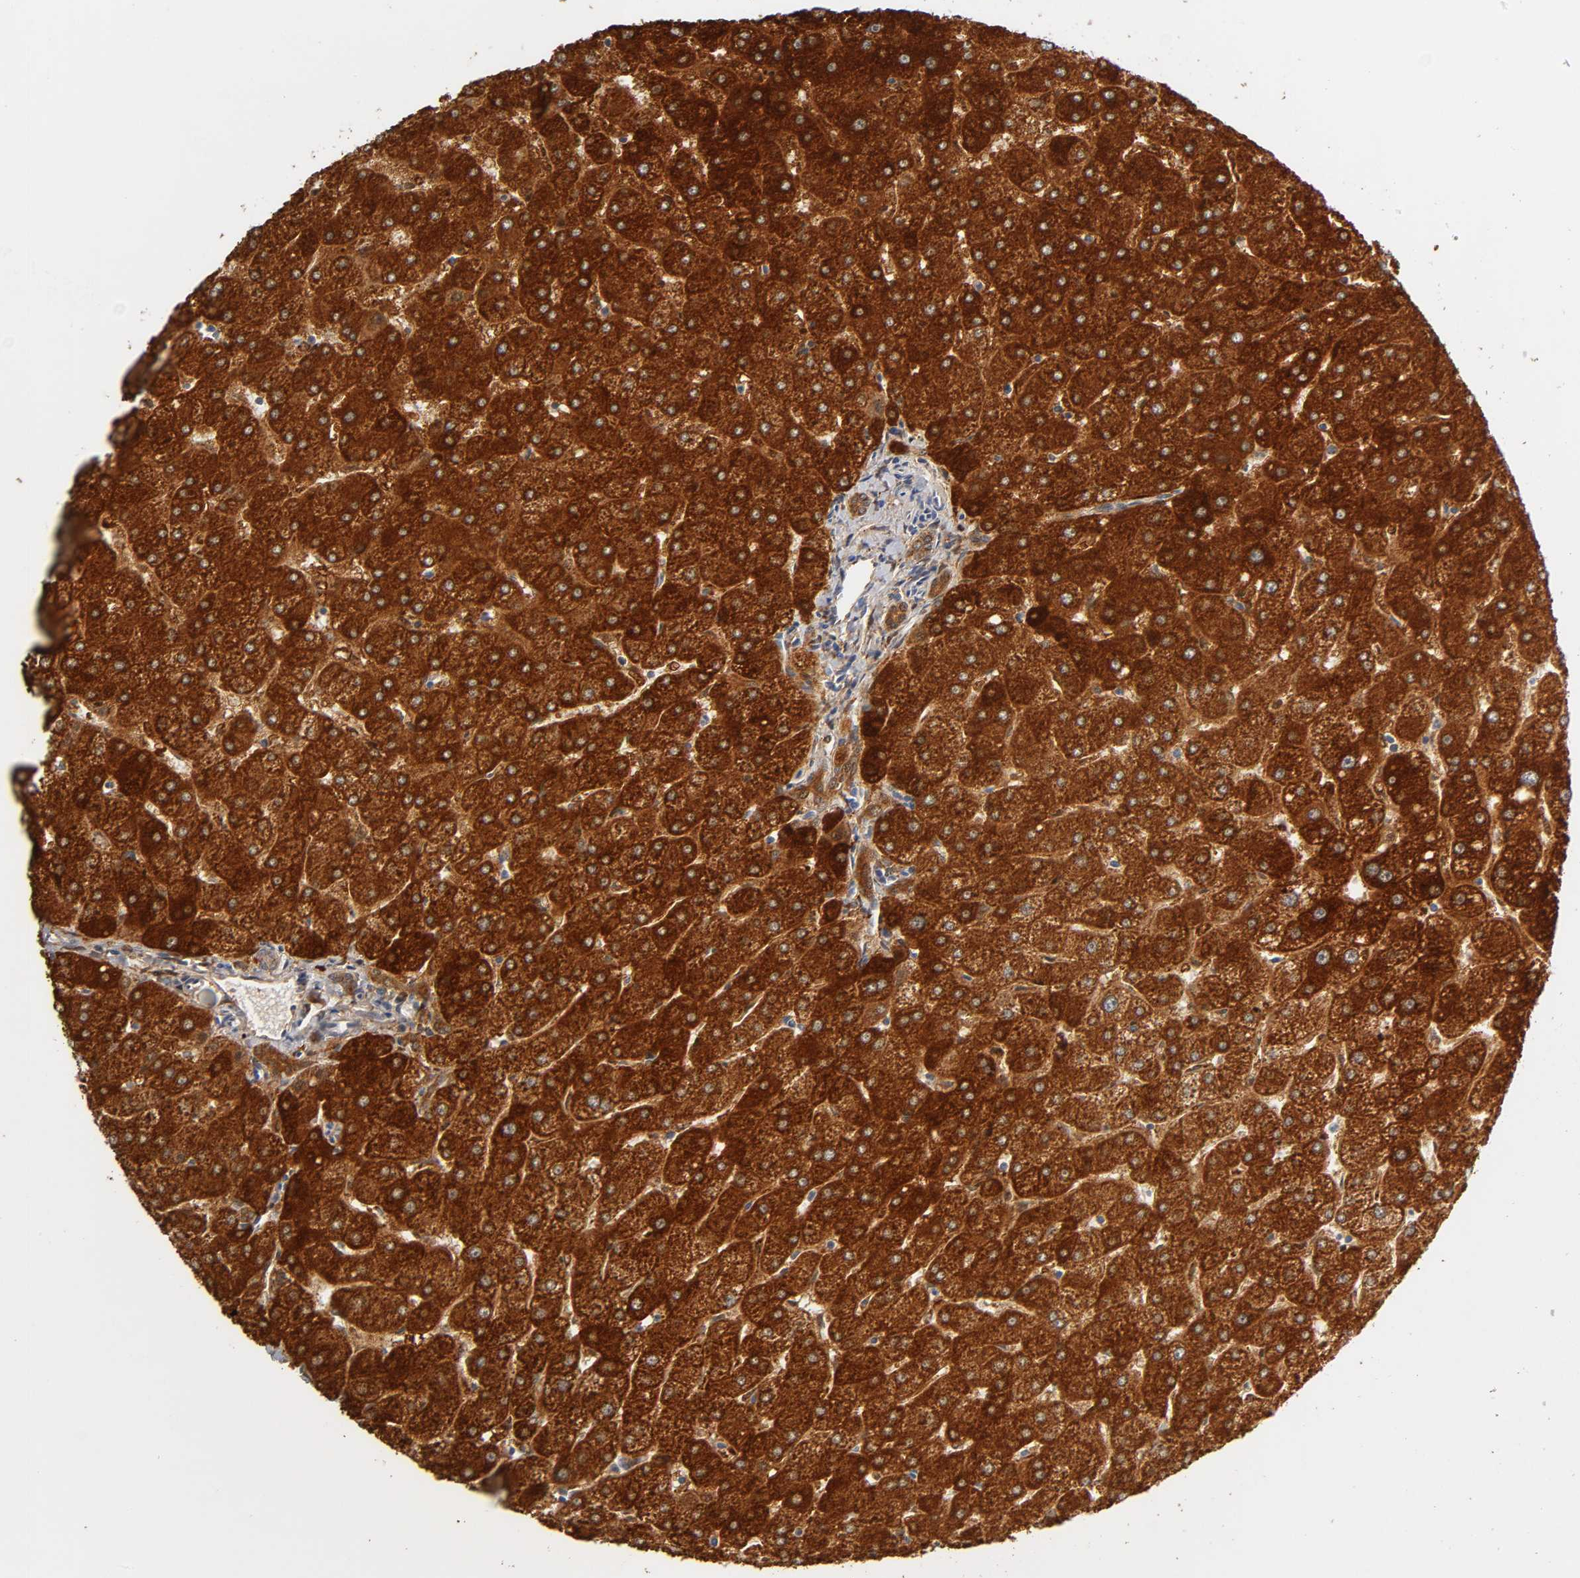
{"staining": {"intensity": "strong", "quantity": ">75%", "location": "cytoplasmic/membranous"}, "tissue": "liver", "cell_type": "Cholangiocytes", "image_type": "normal", "snomed": [{"axis": "morphology", "description": "Normal tissue, NOS"}, {"axis": "topography", "description": "Liver"}], "caption": "Liver stained with a brown dye exhibits strong cytoplasmic/membranous positive positivity in approximately >75% of cholangiocytes.", "gene": "ISG15", "patient": {"sex": "male", "age": 67}}